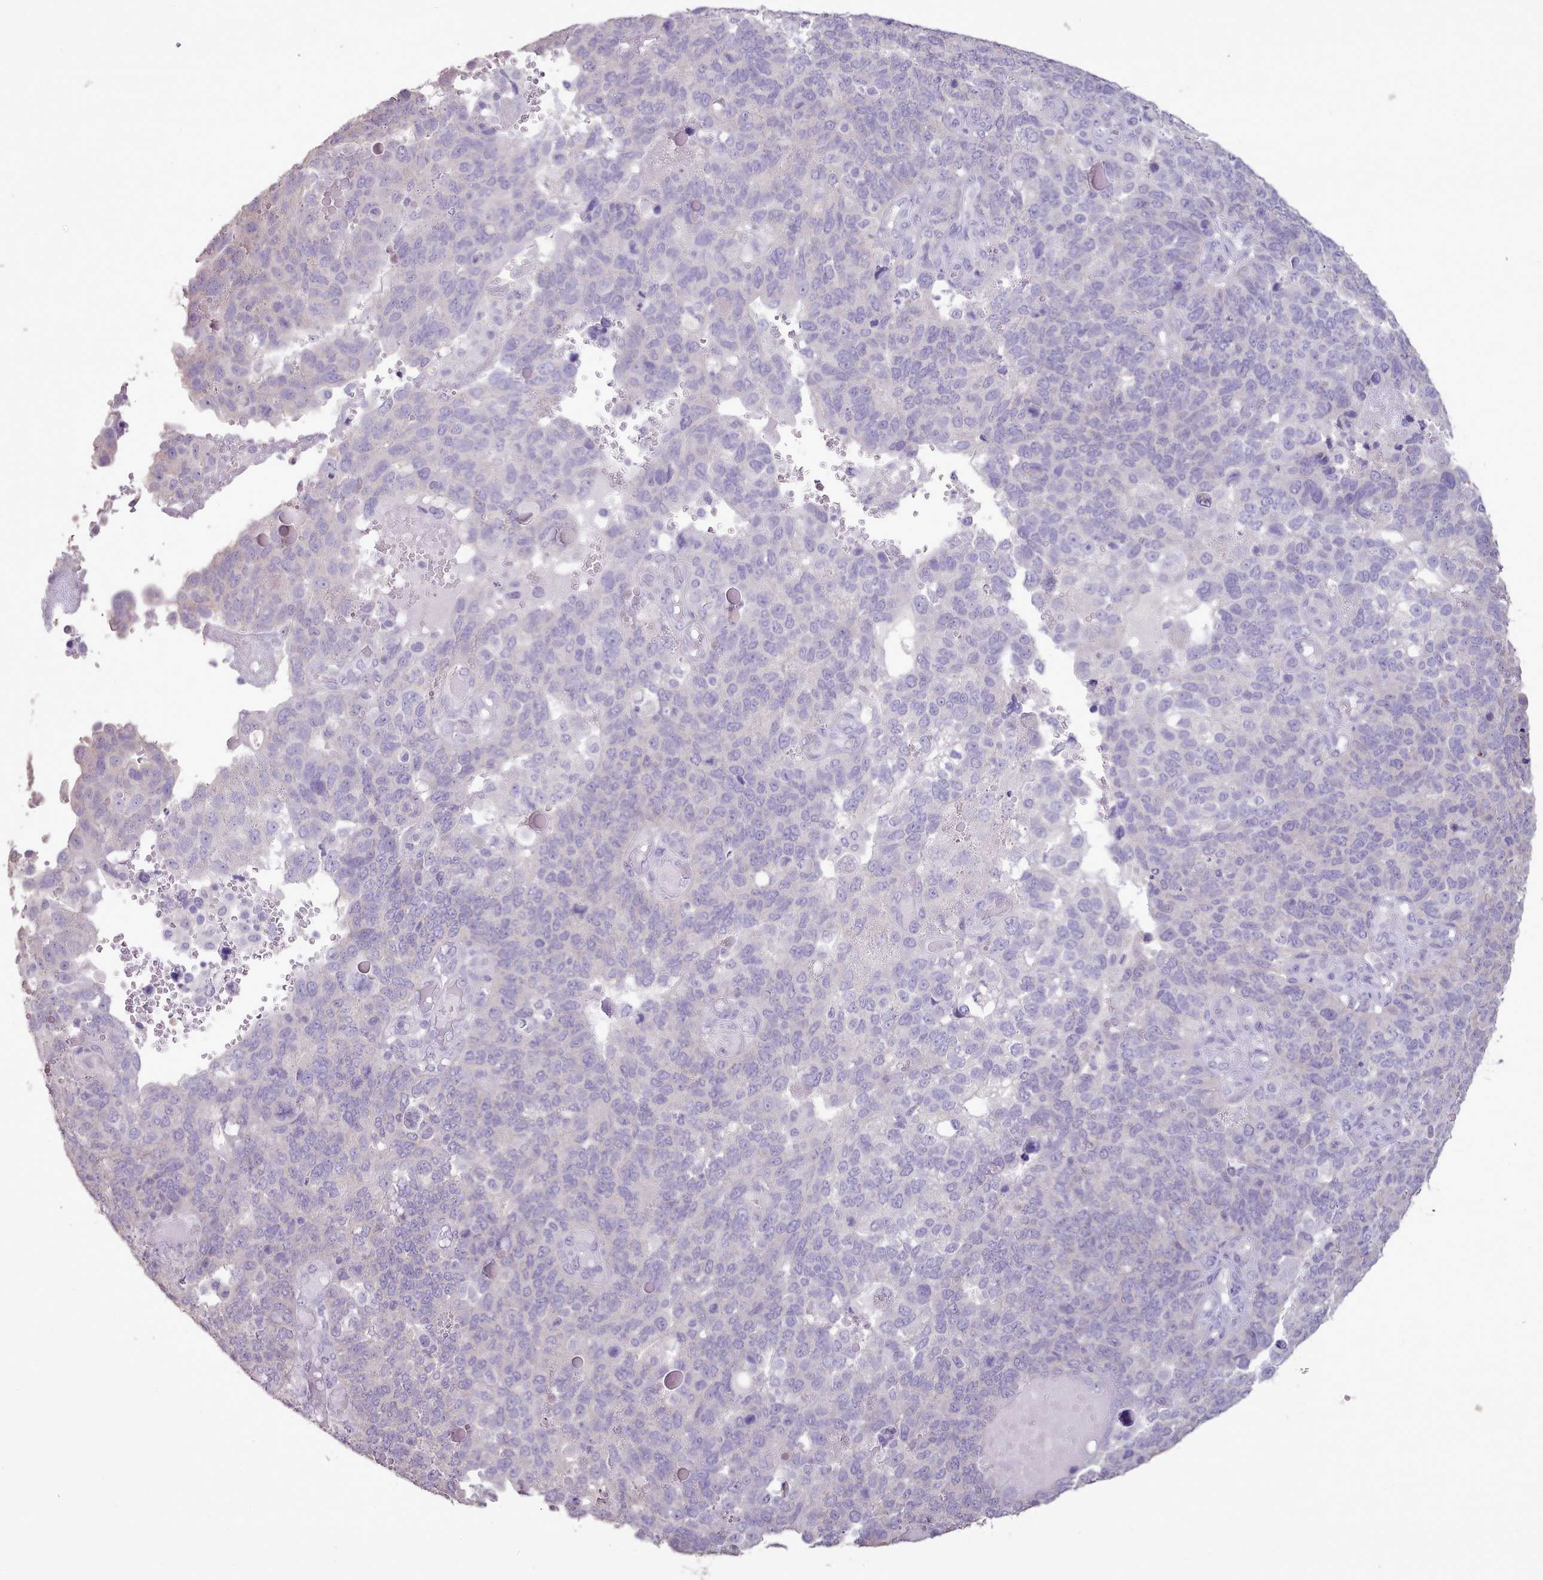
{"staining": {"intensity": "negative", "quantity": "none", "location": "none"}, "tissue": "endometrial cancer", "cell_type": "Tumor cells", "image_type": "cancer", "snomed": [{"axis": "morphology", "description": "Adenocarcinoma, NOS"}, {"axis": "topography", "description": "Endometrium"}], "caption": "There is no significant expression in tumor cells of adenocarcinoma (endometrial). Nuclei are stained in blue.", "gene": "BLOC1S2", "patient": {"sex": "female", "age": 66}}